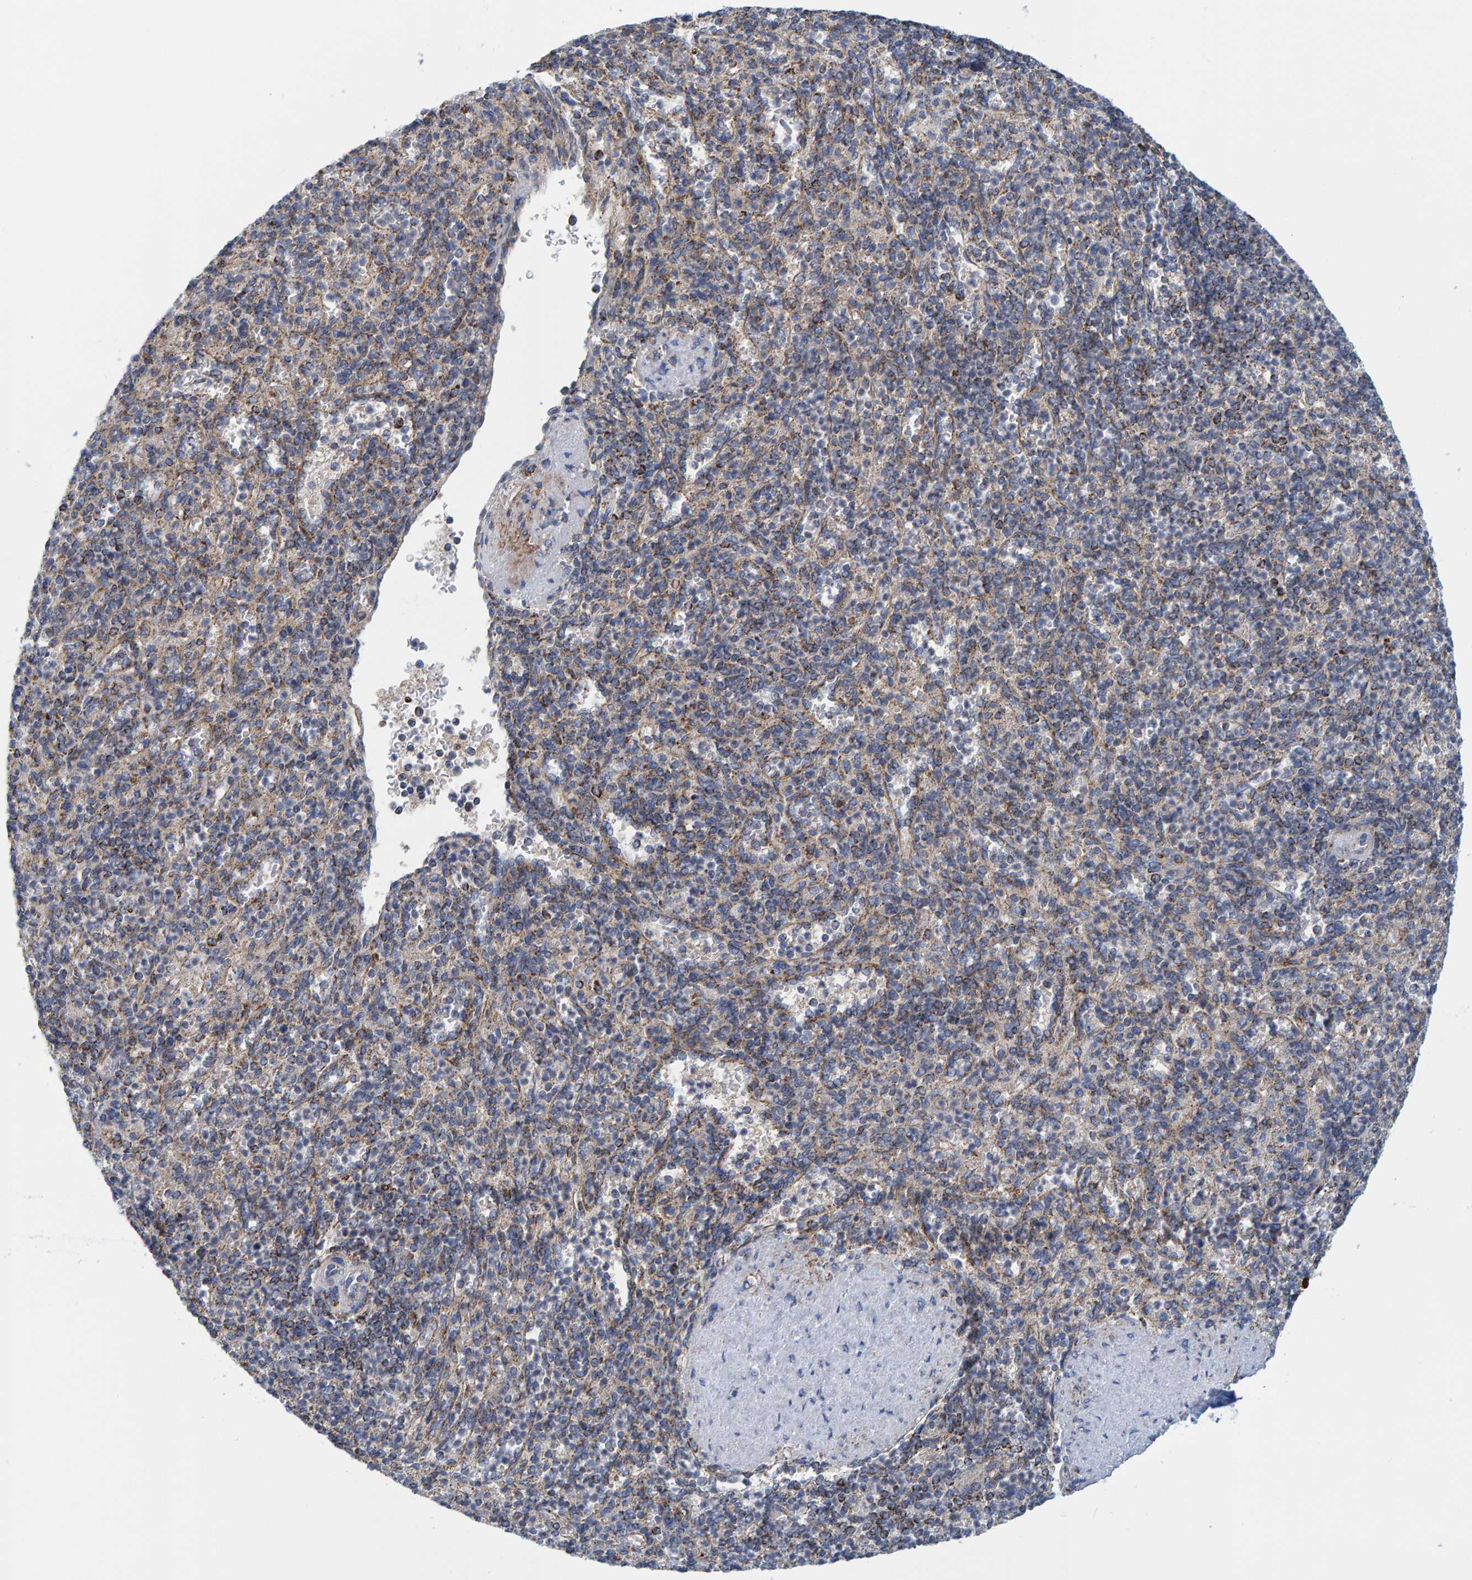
{"staining": {"intensity": "weak", "quantity": ">75%", "location": "cytoplasmic/membranous"}, "tissue": "spleen", "cell_type": "Cells in red pulp", "image_type": "normal", "snomed": [{"axis": "morphology", "description": "Normal tissue, NOS"}, {"axis": "topography", "description": "Spleen"}], "caption": "DAB immunohistochemical staining of normal spleen reveals weak cytoplasmic/membranous protein positivity in about >75% of cells in red pulp. Immunohistochemistry stains the protein of interest in brown and the nuclei are stained blue.", "gene": "MRPS7", "patient": {"sex": "female", "age": 74}}